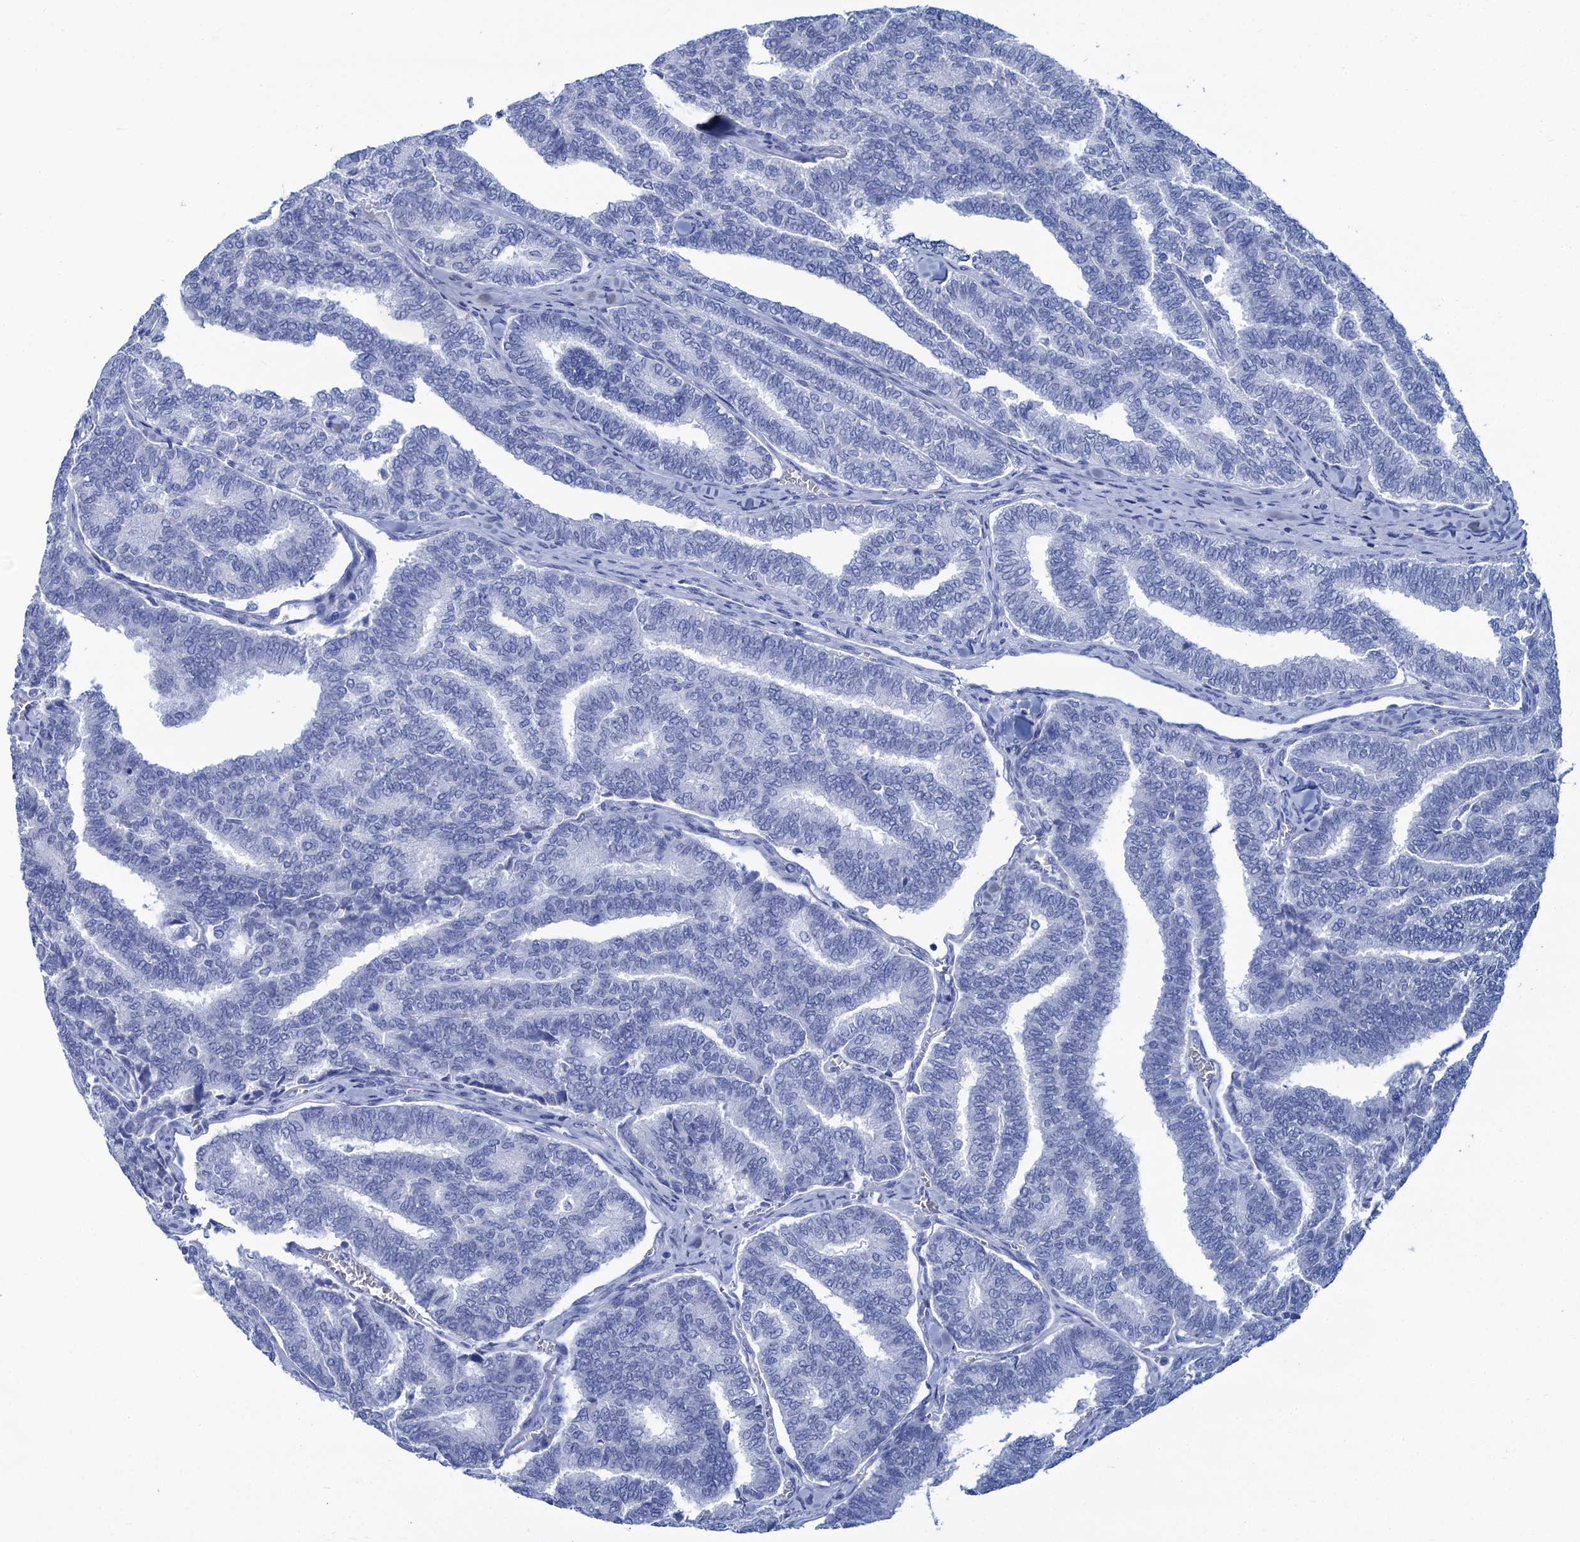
{"staining": {"intensity": "negative", "quantity": "none", "location": "none"}, "tissue": "thyroid cancer", "cell_type": "Tumor cells", "image_type": "cancer", "snomed": [{"axis": "morphology", "description": "Papillary adenocarcinoma, NOS"}, {"axis": "topography", "description": "Thyroid gland"}], "caption": "Histopathology image shows no significant protein staining in tumor cells of thyroid cancer (papillary adenocarcinoma).", "gene": "CABYR", "patient": {"sex": "female", "age": 35}}